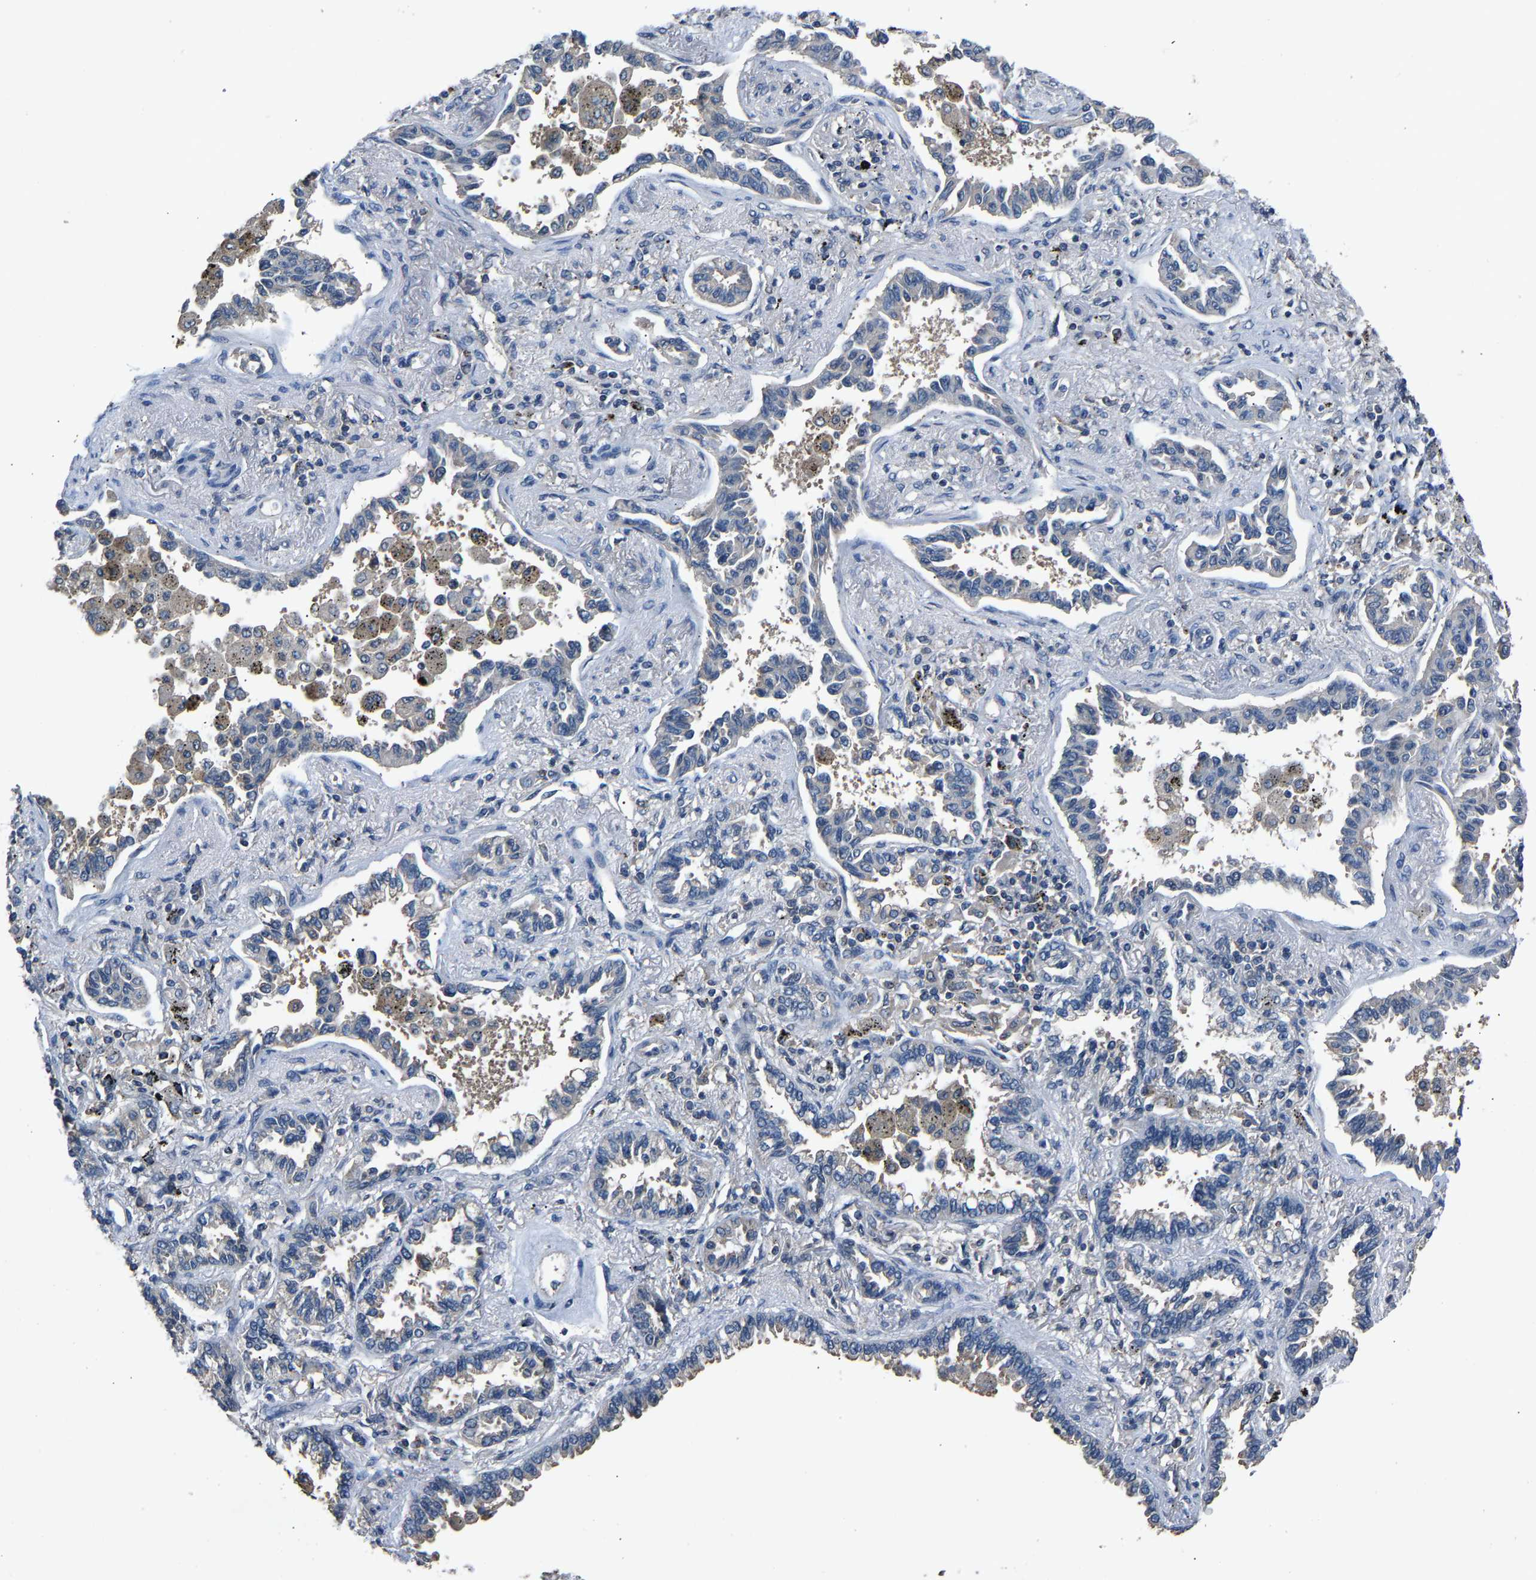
{"staining": {"intensity": "weak", "quantity": "<25%", "location": "cytoplasmic/membranous"}, "tissue": "lung cancer", "cell_type": "Tumor cells", "image_type": "cancer", "snomed": [{"axis": "morphology", "description": "Normal tissue, NOS"}, {"axis": "morphology", "description": "Adenocarcinoma, NOS"}, {"axis": "topography", "description": "Lung"}], "caption": "Tumor cells are negative for brown protein staining in lung cancer.", "gene": "ABCC9", "patient": {"sex": "male", "age": 59}}